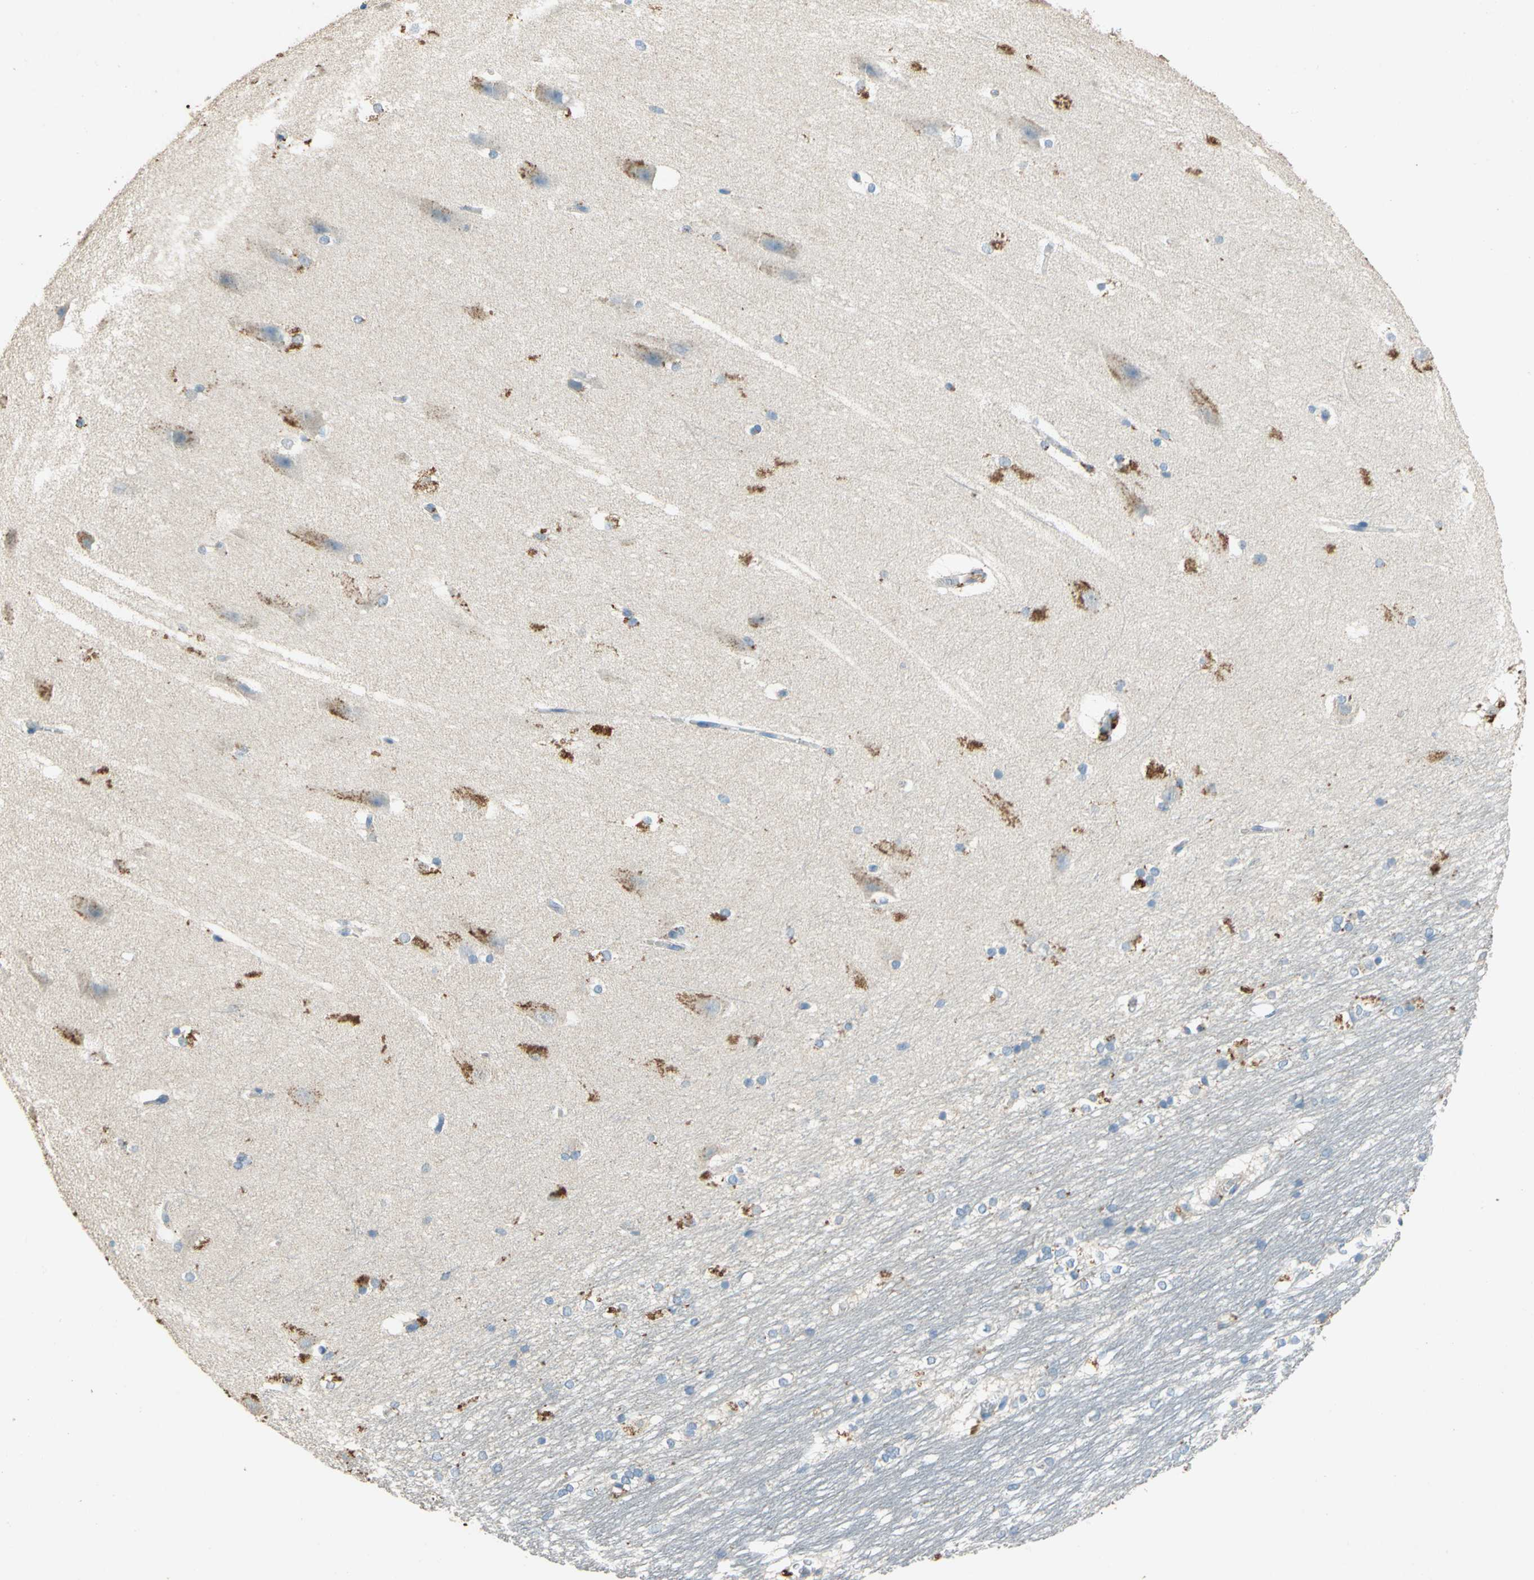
{"staining": {"intensity": "weak", "quantity": "25%-75%", "location": "cytoplasmic/membranous"}, "tissue": "hippocampus", "cell_type": "Glial cells", "image_type": "normal", "snomed": [{"axis": "morphology", "description": "Normal tissue, NOS"}, {"axis": "topography", "description": "Hippocampus"}], "caption": "Immunohistochemistry (IHC) (DAB (3,3'-diaminobenzidine)) staining of unremarkable human hippocampus demonstrates weak cytoplasmic/membranous protein positivity in about 25%-75% of glial cells.", "gene": "ADAMTS5", "patient": {"sex": "female", "age": 19}}